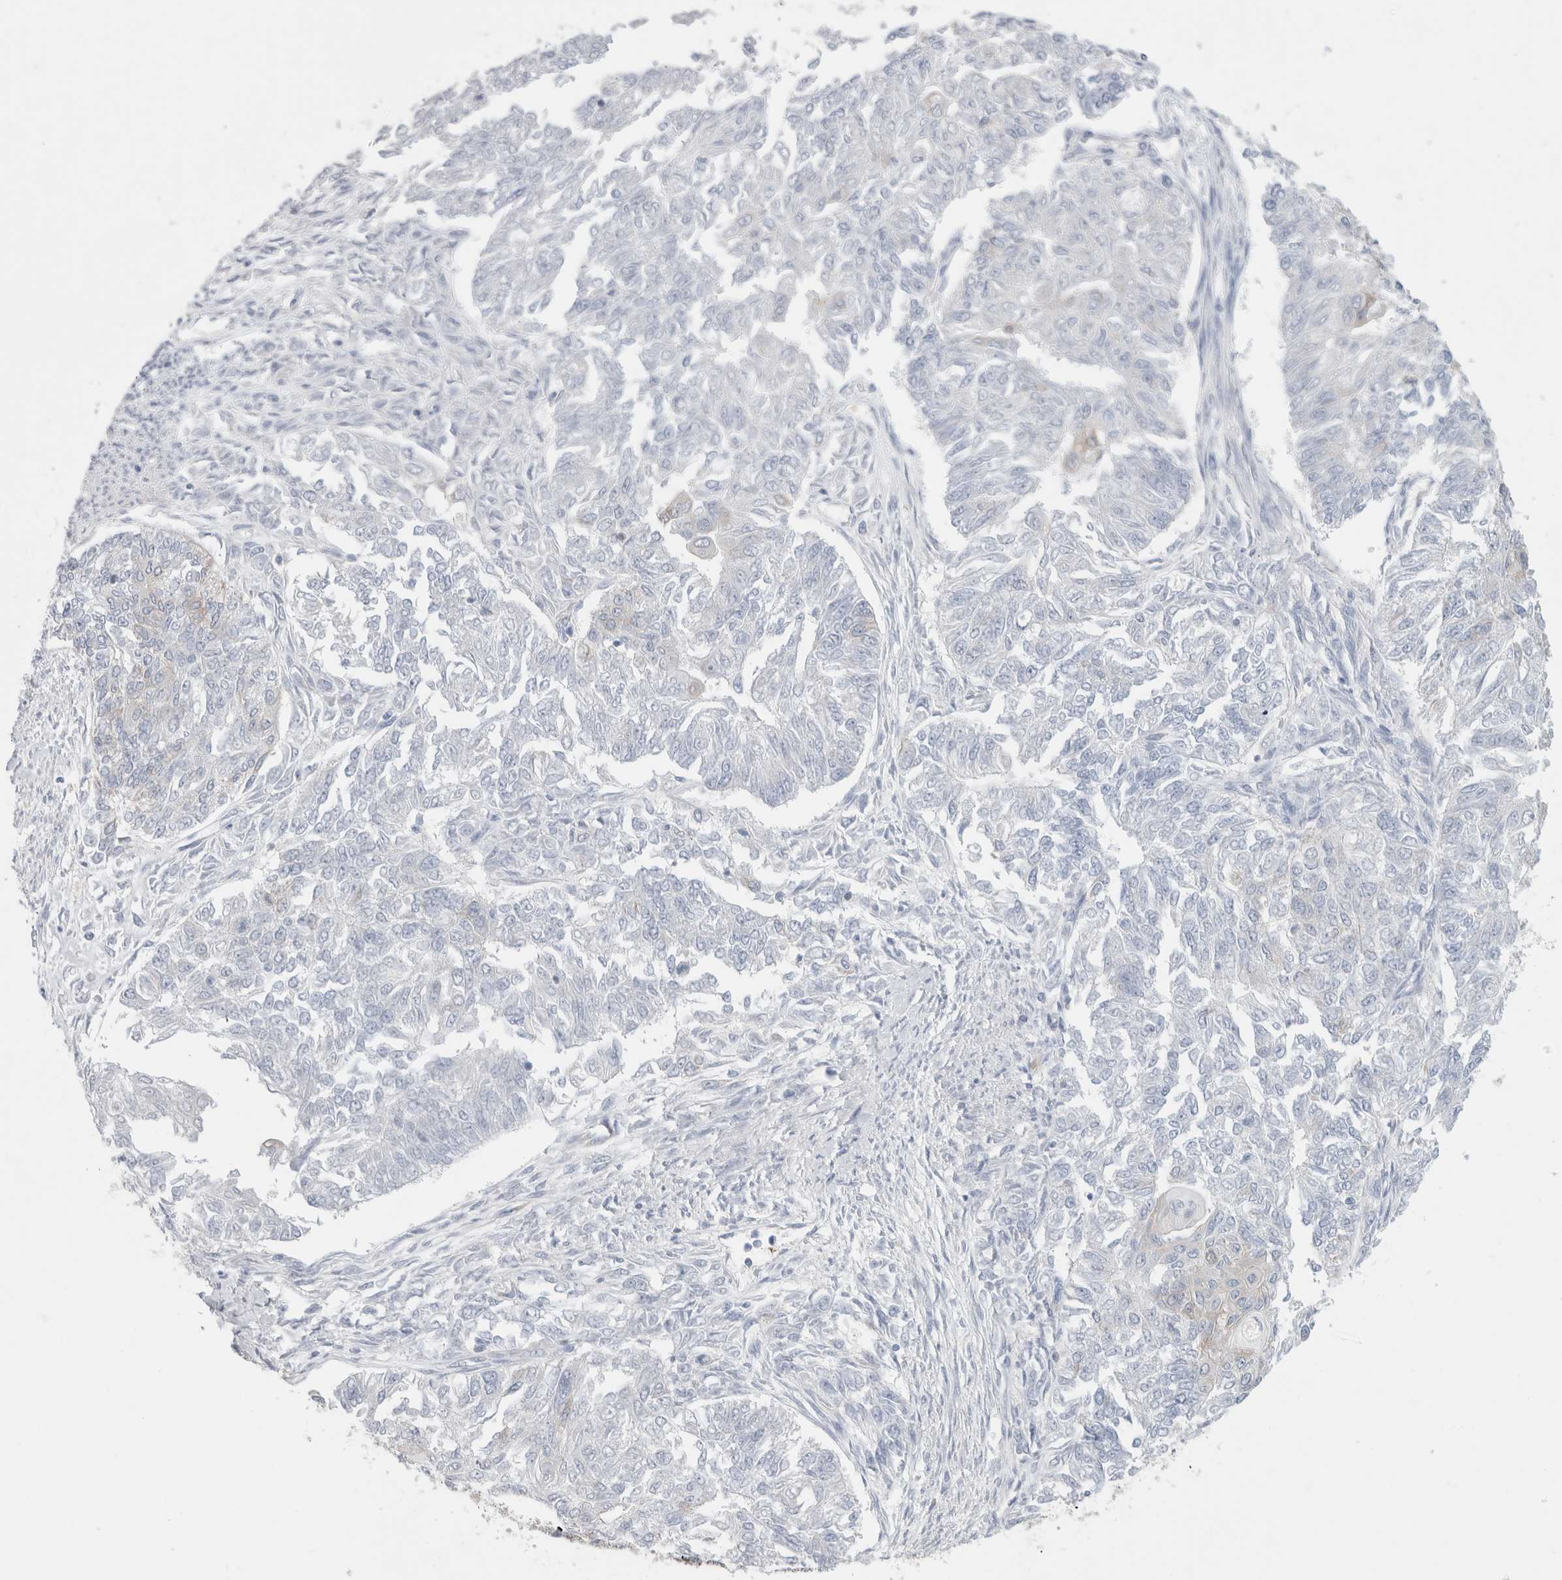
{"staining": {"intensity": "negative", "quantity": "none", "location": "none"}, "tissue": "endometrial cancer", "cell_type": "Tumor cells", "image_type": "cancer", "snomed": [{"axis": "morphology", "description": "Adenocarcinoma, NOS"}, {"axis": "topography", "description": "Endometrium"}], "caption": "Immunohistochemistry (IHC) photomicrograph of neoplastic tissue: adenocarcinoma (endometrial) stained with DAB (3,3'-diaminobenzidine) shows no significant protein expression in tumor cells.", "gene": "ZNF23", "patient": {"sex": "female", "age": 32}}